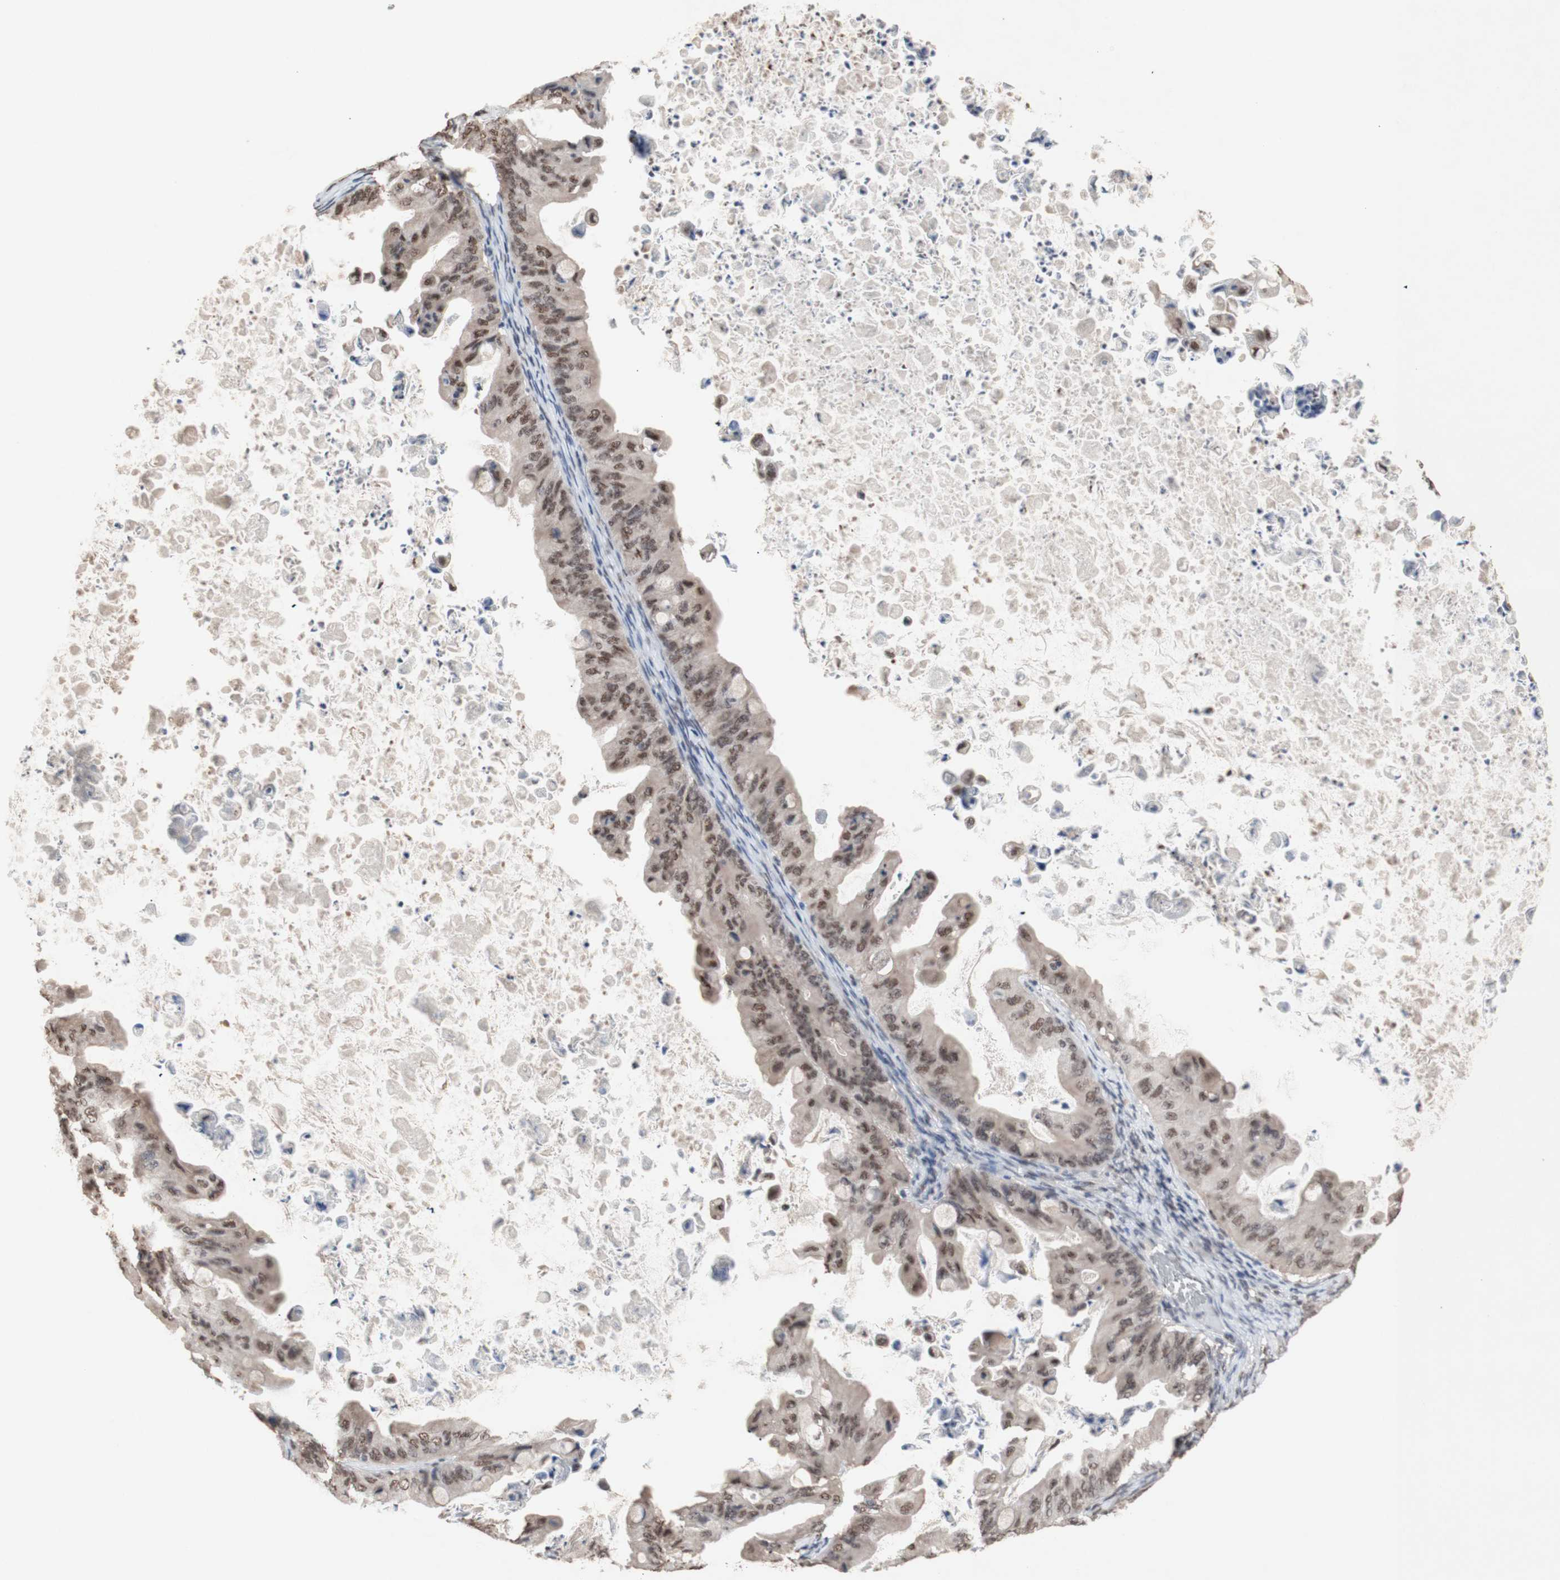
{"staining": {"intensity": "moderate", "quantity": ">75%", "location": "nuclear"}, "tissue": "ovarian cancer", "cell_type": "Tumor cells", "image_type": "cancer", "snomed": [{"axis": "morphology", "description": "Cystadenocarcinoma, mucinous, NOS"}, {"axis": "topography", "description": "Ovary"}], "caption": "Immunohistochemistry (DAB (3,3'-diaminobenzidine)) staining of mucinous cystadenocarcinoma (ovarian) demonstrates moderate nuclear protein positivity in approximately >75% of tumor cells.", "gene": "SFPQ", "patient": {"sex": "female", "age": 37}}